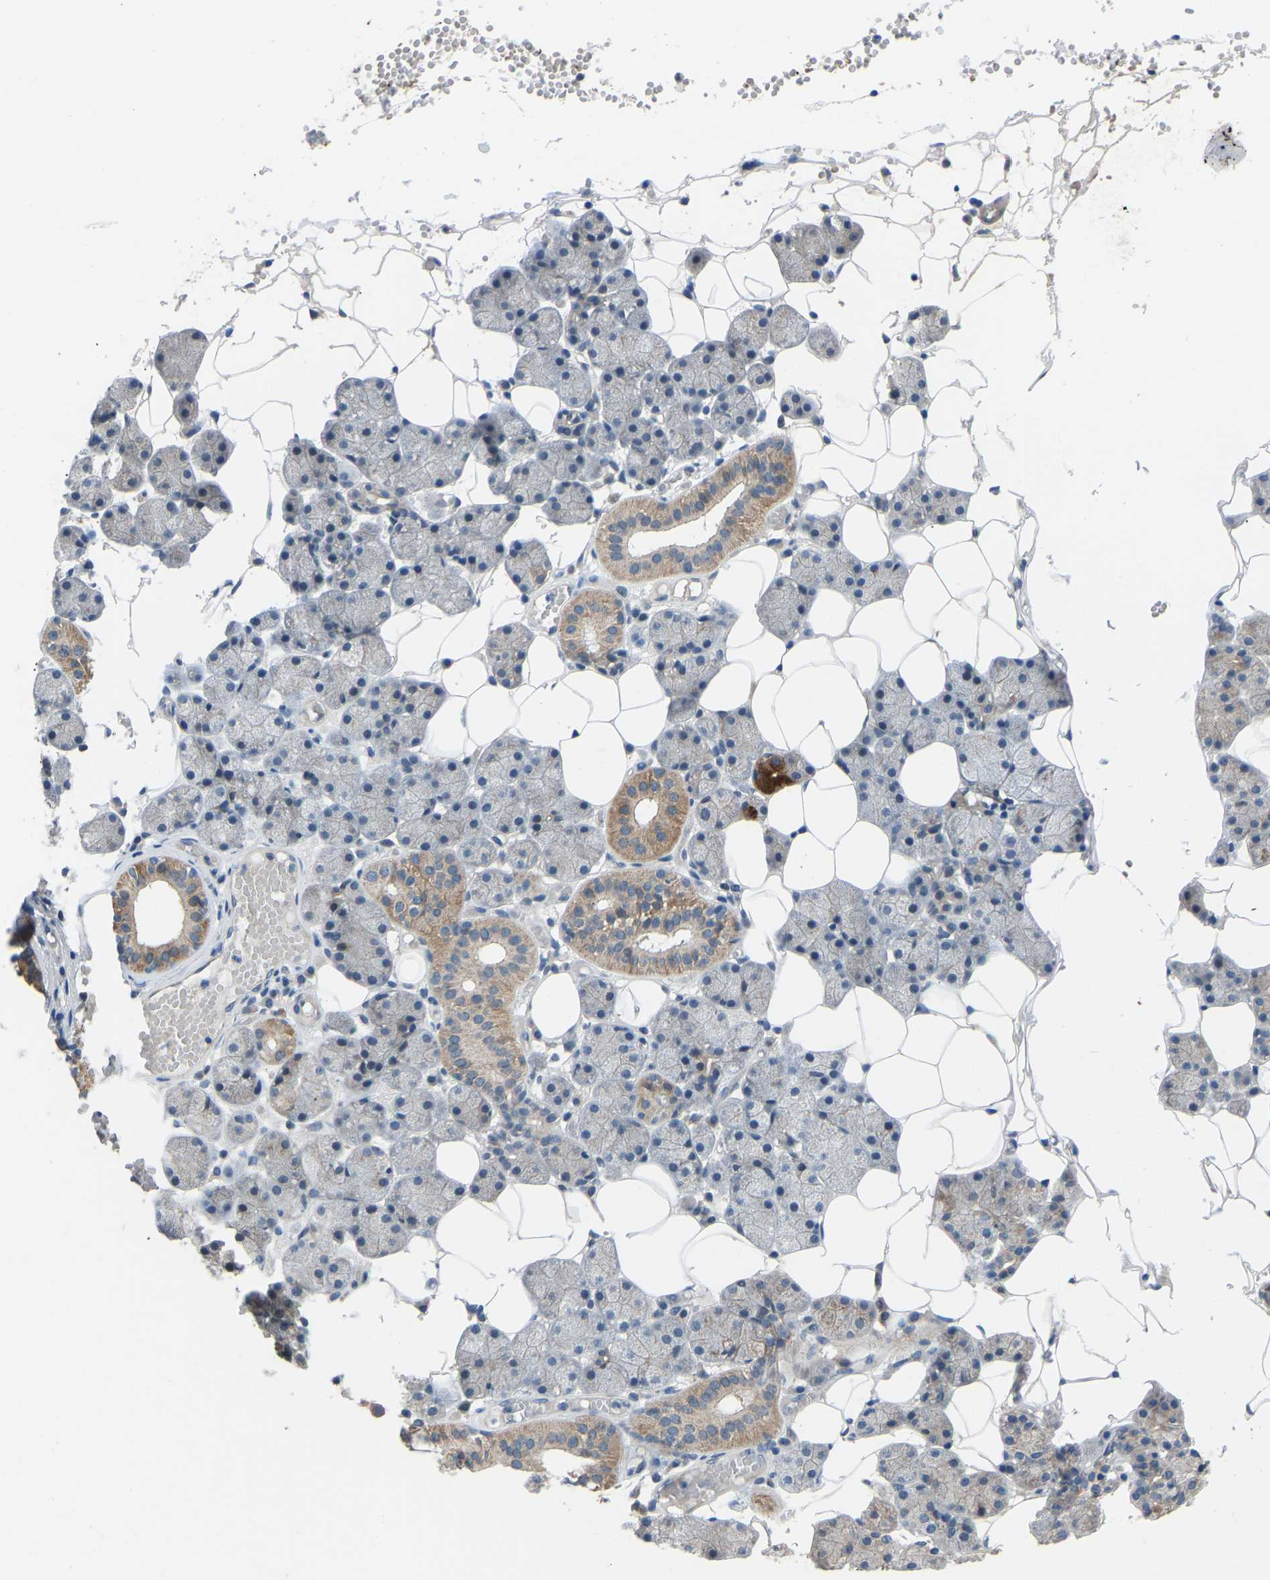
{"staining": {"intensity": "moderate", "quantity": "25%-75%", "location": "cytoplasmic/membranous"}, "tissue": "salivary gland", "cell_type": "Glandular cells", "image_type": "normal", "snomed": [{"axis": "morphology", "description": "Normal tissue, NOS"}, {"axis": "topography", "description": "Salivary gland"}], "caption": "This histopathology image reveals unremarkable salivary gland stained with immunohistochemistry to label a protein in brown. The cytoplasmic/membranous of glandular cells show moderate positivity for the protein. Nuclei are counter-stained blue.", "gene": "CDK2AP1", "patient": {"sex": "female", "age": 33}}